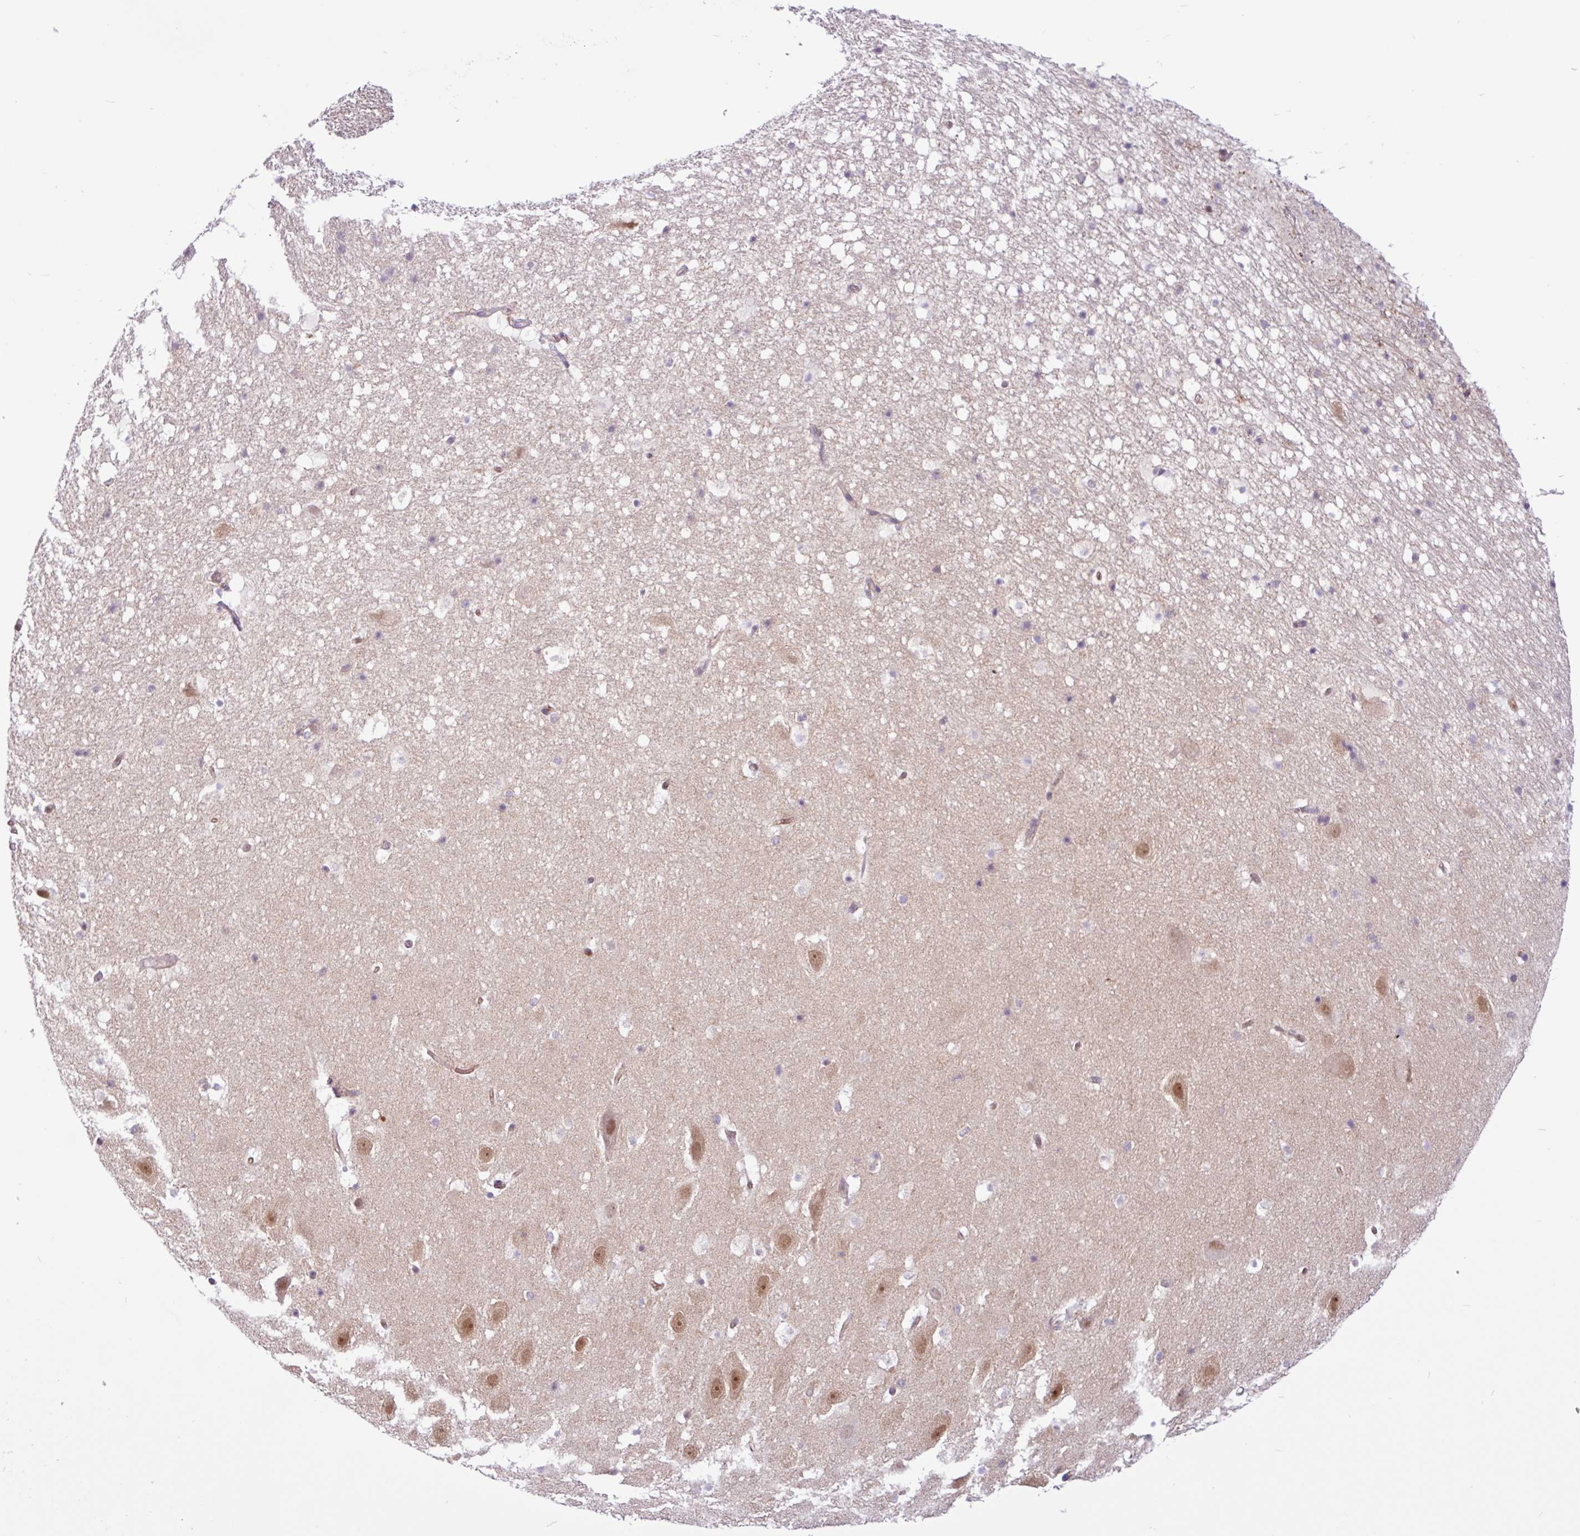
{"staining": {"intensity": "negative", "quantity": "none", "location": "none"}, "tissue": "hippocampus", "cell_type": "Glial cells", "image_type": "normal", "snomed": [{"axis": "morphology", "description": "Normal tissue, NOS"}, {"axis": "topography", "description": "Hippocampus"}], "caption": "This is a image of immunohistochemistry (IHC) staining of normal hippocampus, which shows no expression in glial cells.", "gene": "ACTR3B", "patient": {"sex": "male", "age": 37}}